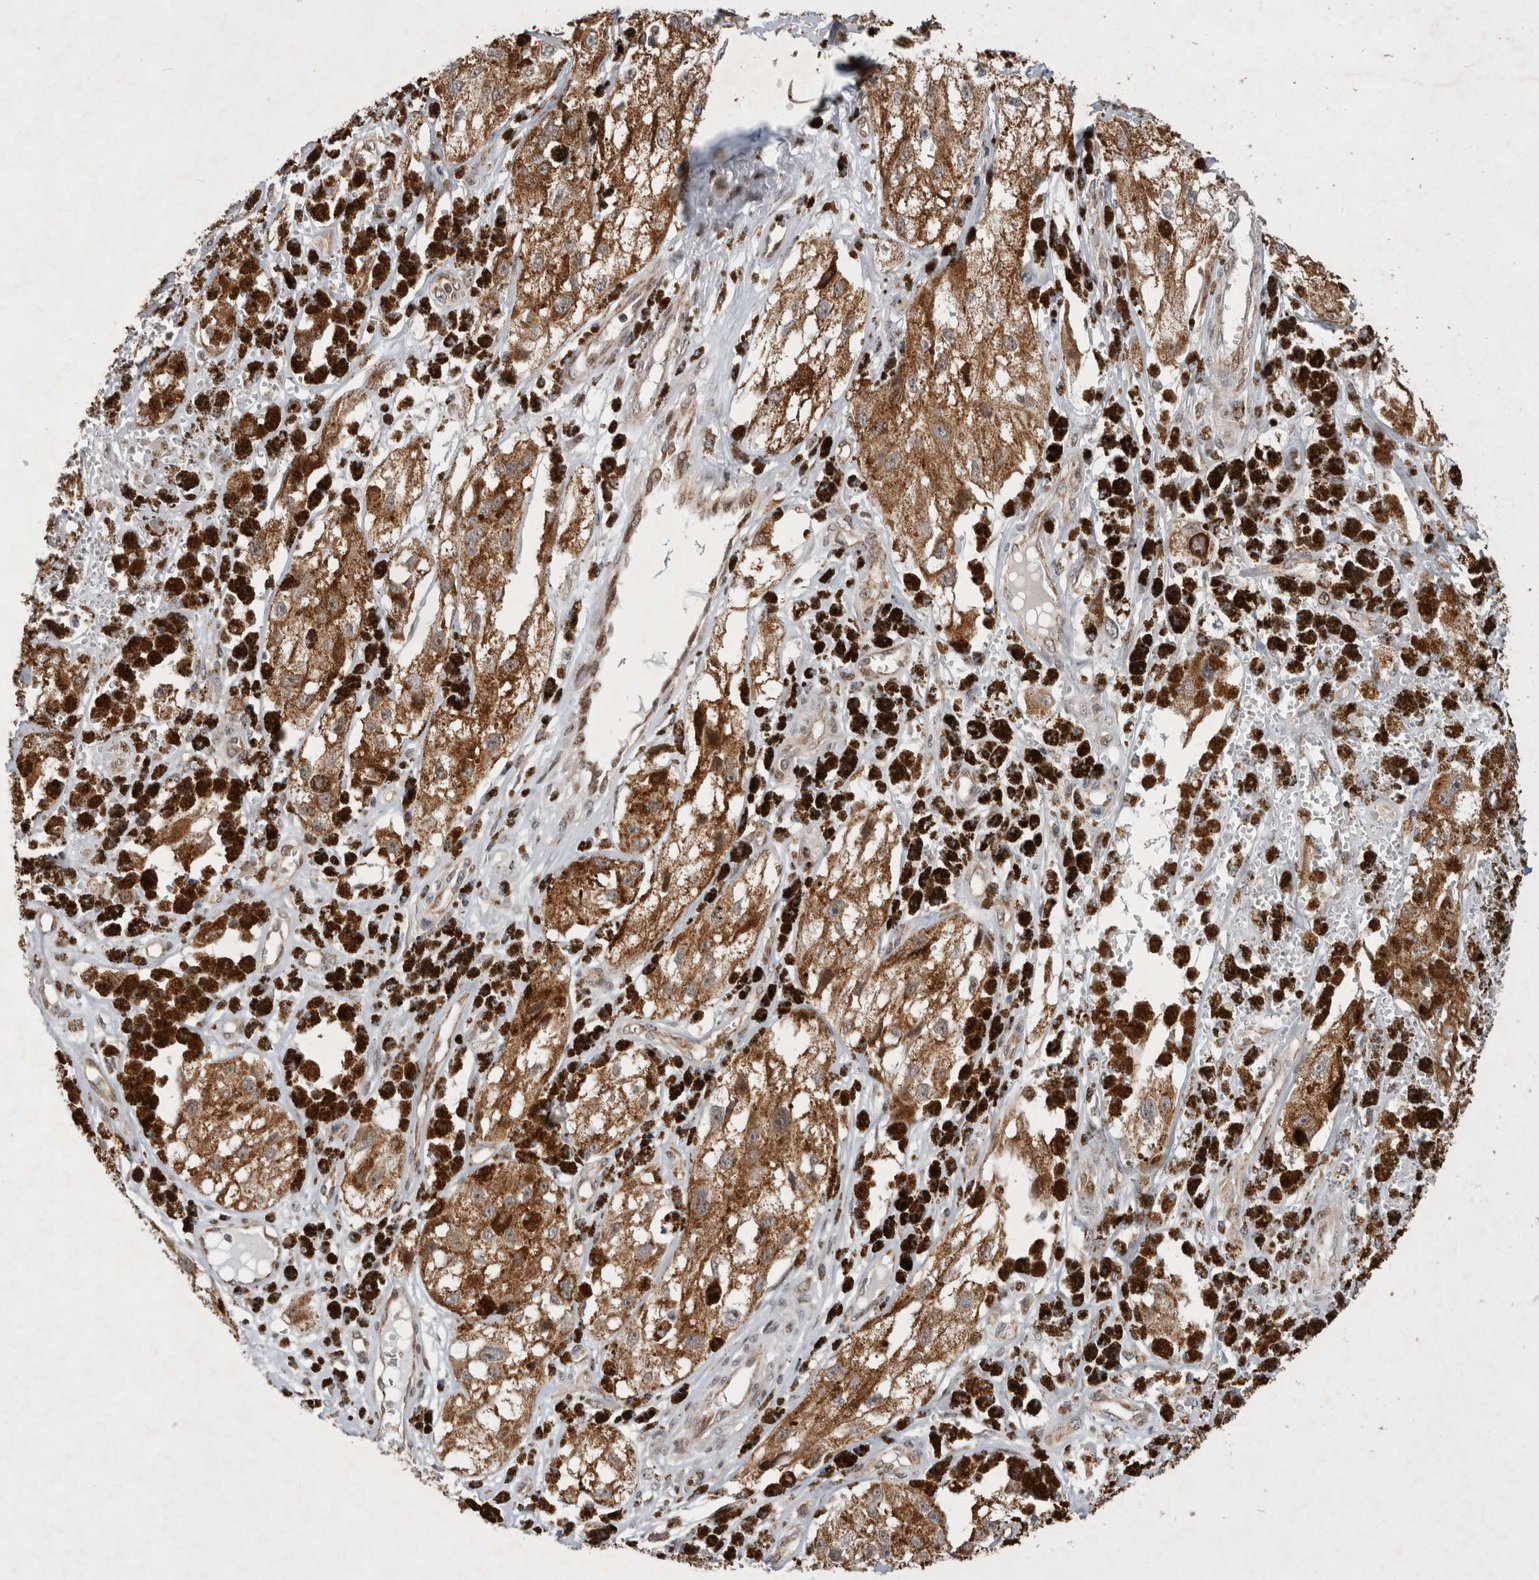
{"staining": {"intensity": "moderate", "quantity": ">75%", "location": "cytoplasmic/membranous"}, "tissue": "melanoma", "cell_type": "Tumor cells", "image_type": "cancer", "snomed": [{"axis": "morphology", "description": "Malignant melanoma, NOS"}, {"axis": "topography", "description": "Skin"}], "caption": "IHC micrograph of human melanoma stained for a protein (brown), which reveals medium levels of moderate cytoplasmic/membranous staining in about >75% of tumor cells.", "gene": "MRPL37", "patient": {"sex": "male", "age": 88}}